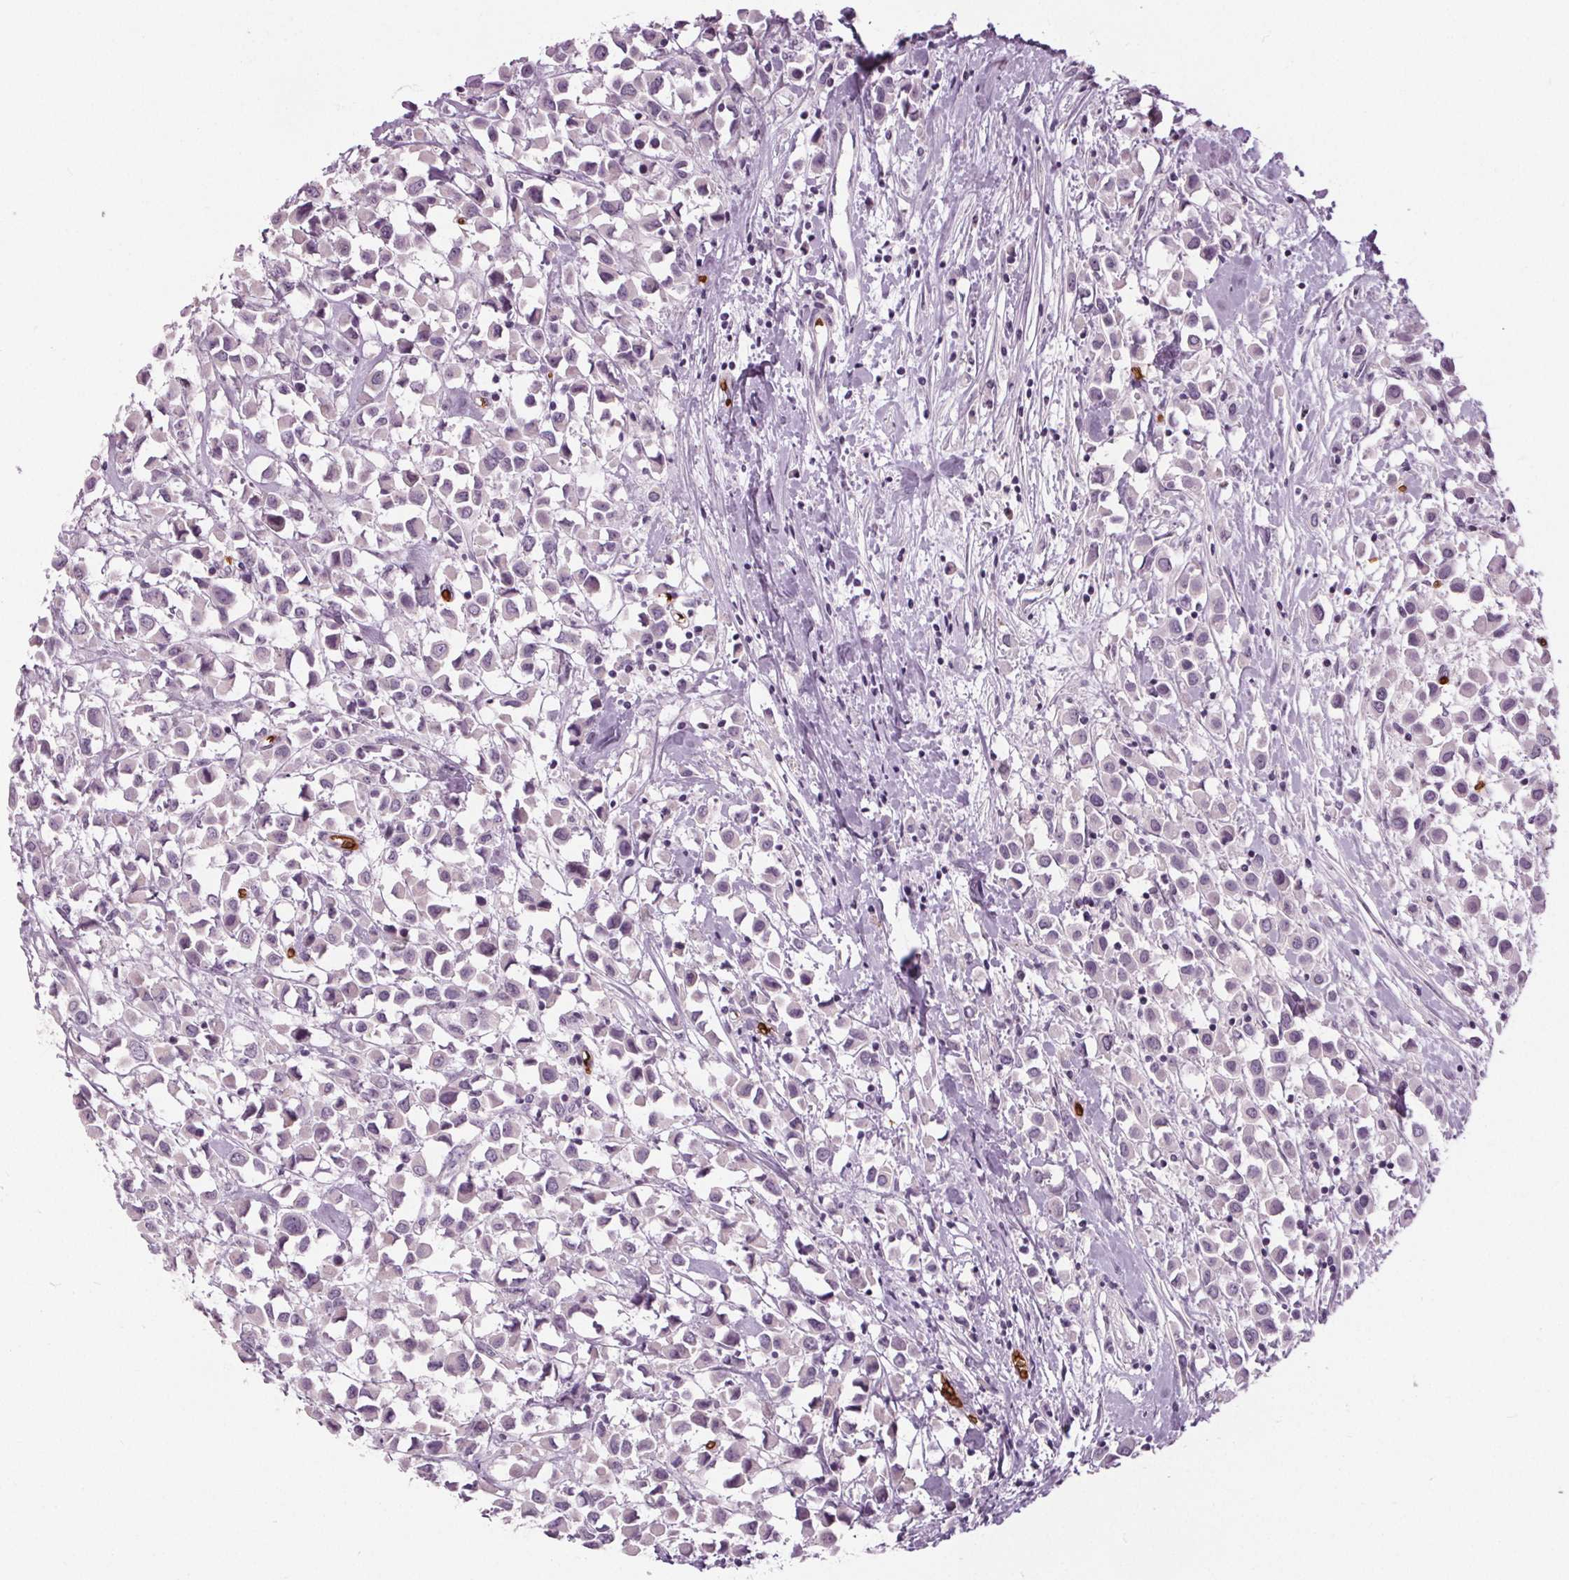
{"staining": {"intensity": "negative", "quantity": "none", "location": "none"}, "tissue": "breast cancer", "cell_type": "Tumor cells", "image_type": "cancer", "snomed": [{"axis": "morphology", "description": "Duct carcinoma"}, {"axis": "topography", "description": "Breast"}], "caption": "Tumor cells show no significant protein expression in infiltrating ductal carcinoma (breast). (Stains: DAB (3,3'-diaminobenzidine) immunohistochemistry (IHC) with hematoxylin counter stain, Microscopy: brightfield microscopy at high magnification).", "gene": "SLC4A1", "patient": {"sex": "female", "age": 61}}